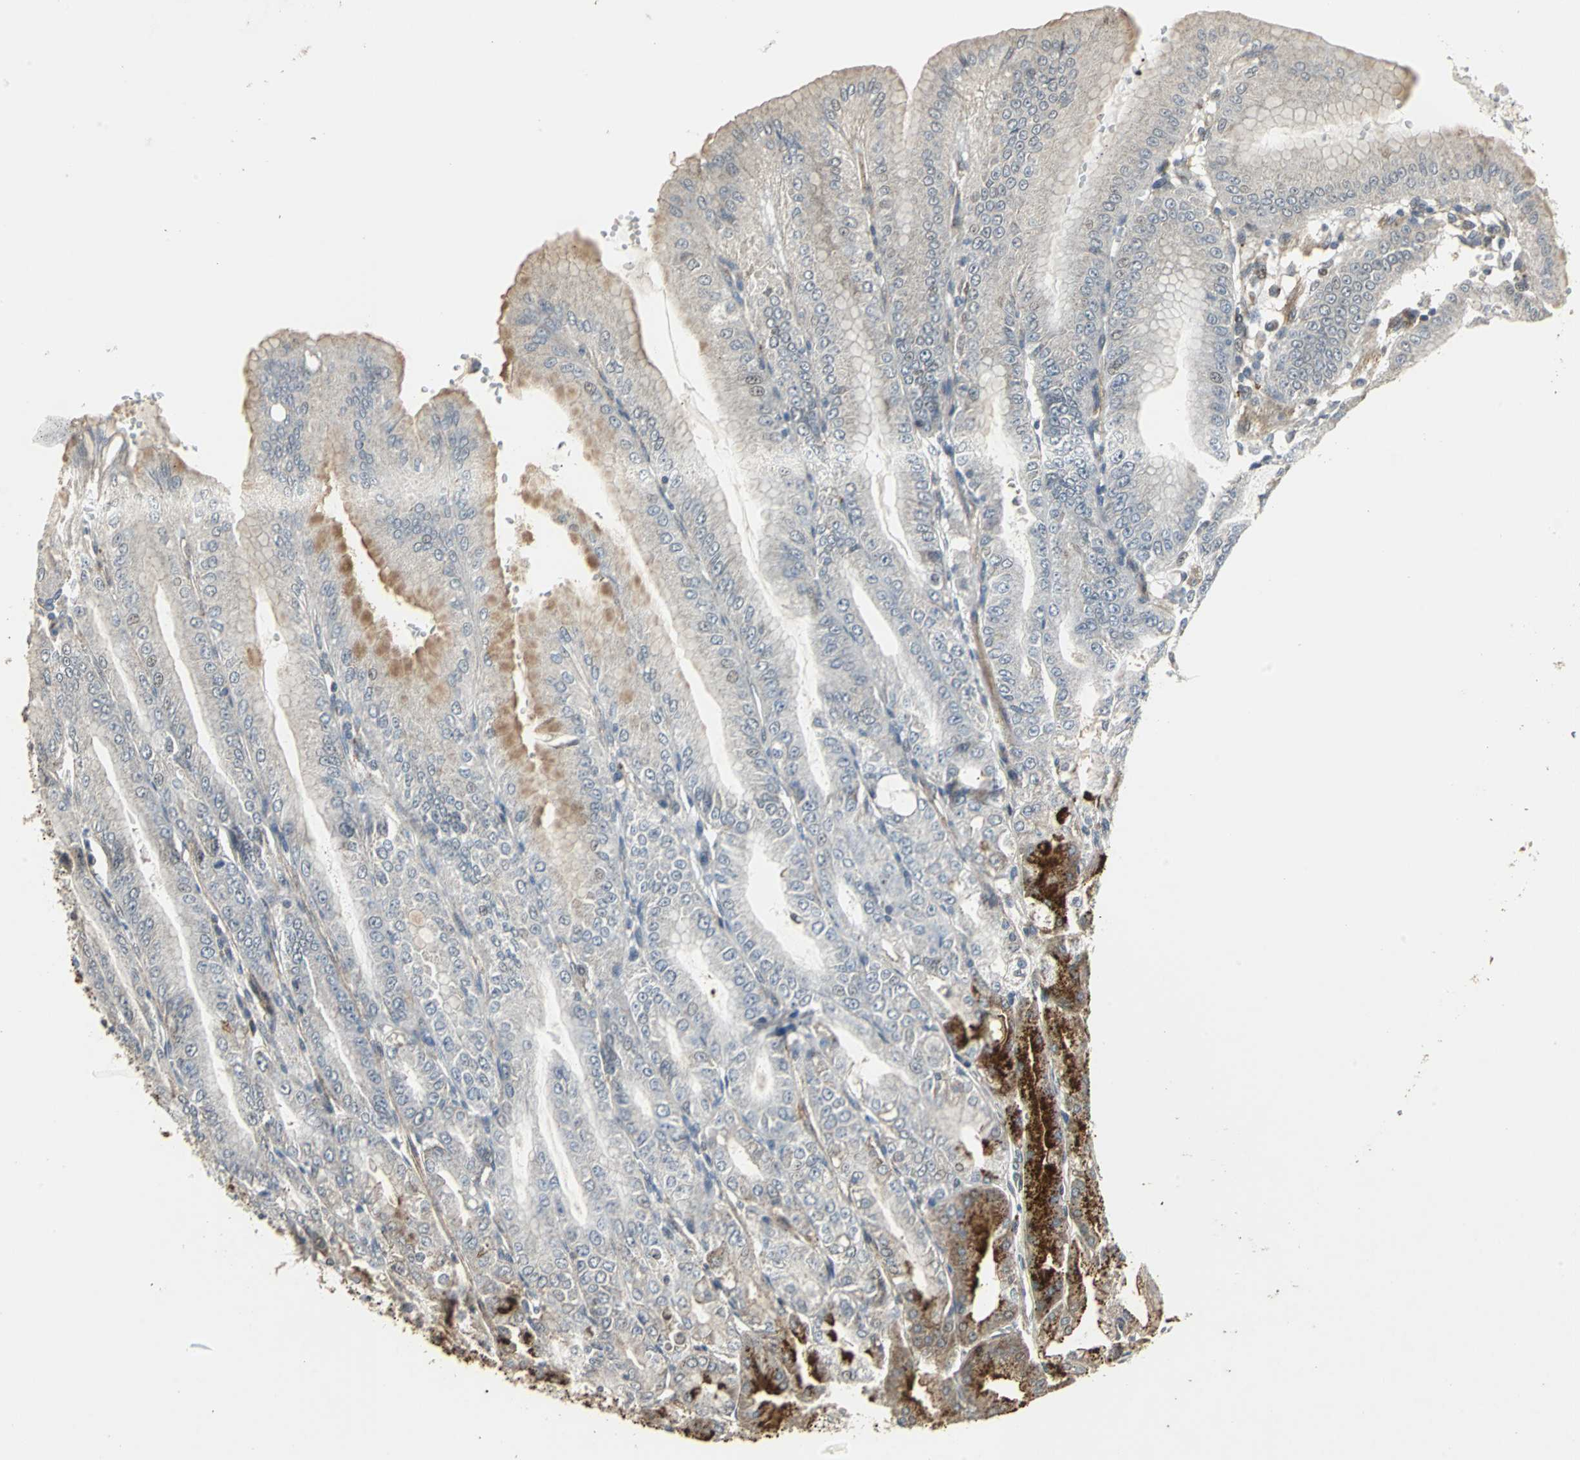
{"staining": {"intensity": "strong", "quantity": "<25%", "location": "cytoplasmic/membranous"}, "tissue": "stomach", "cell_type": "Glandular cells", "image_type": "normal", "snomed": [{"axis": "morphology", "description": "Normal tissue, NOS"}, {"axis": "topography", "description": "Stomach, lower"}], "caption": "Immunohistochemistry (DAB (3,3'-diaminobenzidine)) staining of normal human stomach demonstrates strong cytoplasmic/membranous protein expression in about <25% of glandular cells. (Brightfield microscopy of DAB IHC at high magnification).", "gene": "DNAJB4", "patient": {"sex": "male", "age": 71}}